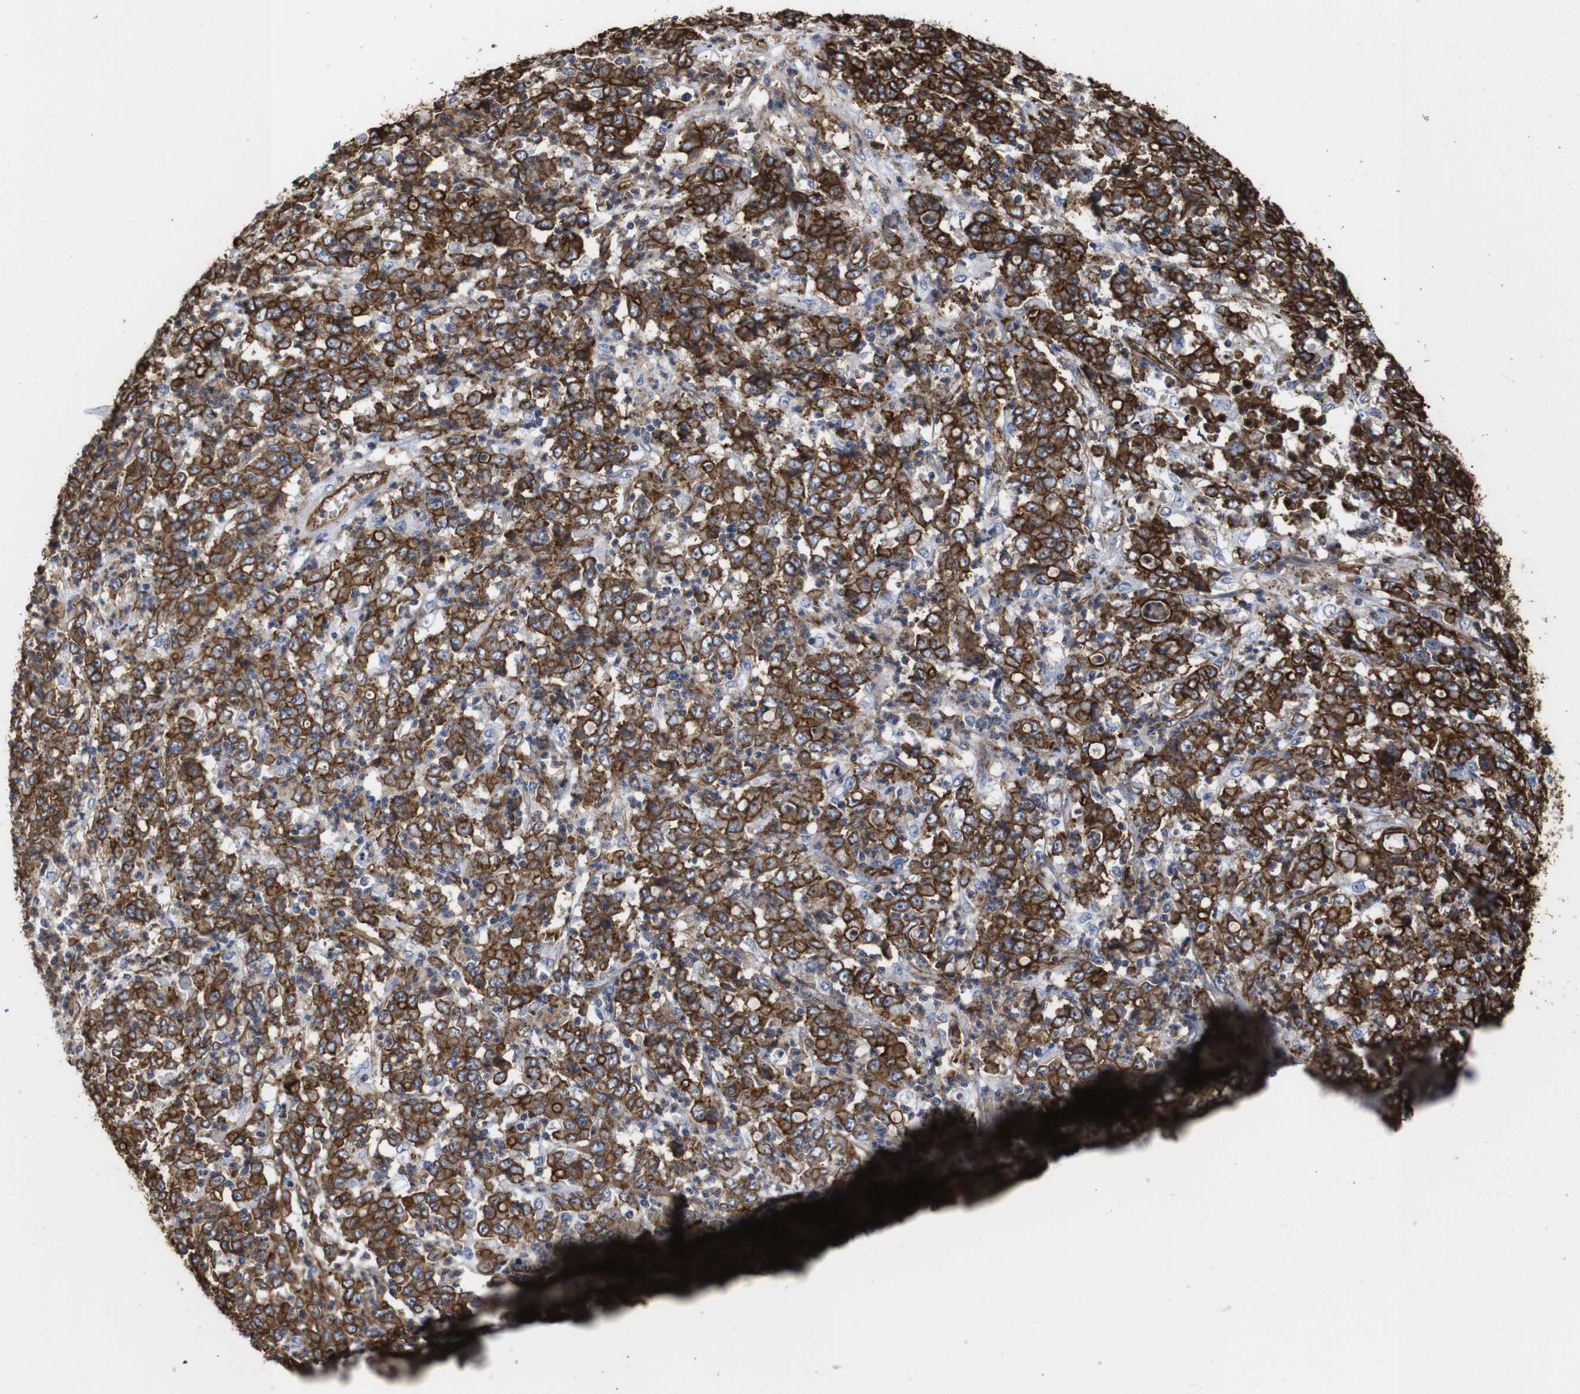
{"staining": {"intensity": "moderate", "quantity": ">75%", "location": "cytoplasmic/membranous"}, "tissue": "stomach cancer", "cell_type": "Tumor cells", "image_type": "cancer", "snomed": [{"axis": "morphology", "description": "Adenocarcinoma, NOS"}, {"axis": "topography", "description": "Stomach, lower"}], "caption": "This is a photomicrograph of immunohistochemistry staining of stomach cancer, which shows moderate staining in the cytoplasmic/membranous of tumor cells.", "gene": "SPTBN1", "patient": {"sex": "female", "age": 71}}